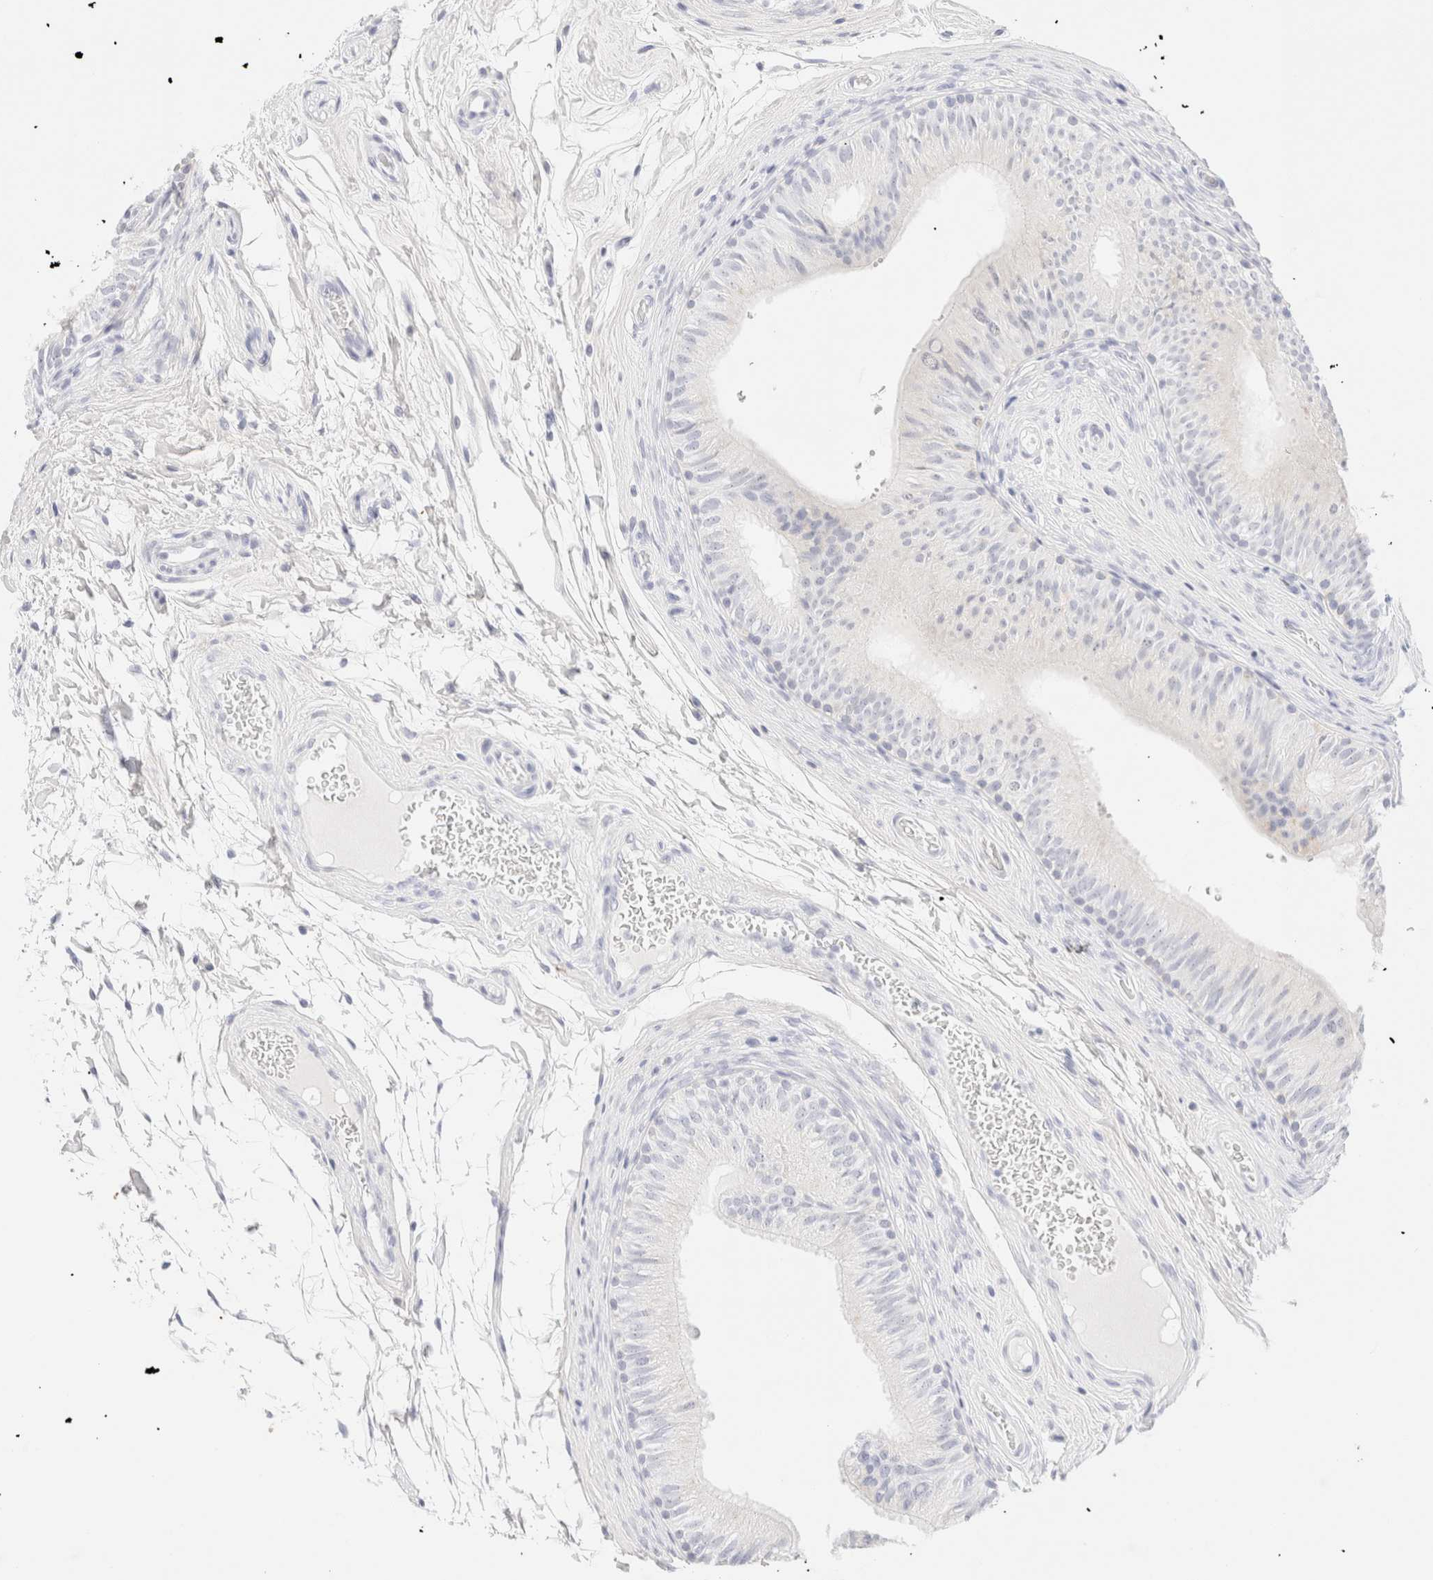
{"staining": {"intensity": "negative", "quantity": "none", "location": "none"}, "tissue": "epididymis", "cell_type": "Glandular cells", "image_type": "normal", "snomed": [{"axis": "morphology", "description": "Normal tissue, NOS"}, {"axis": "topography", "description": "Epididymis"}], "caption": "IHC micrograph of benign human epididymis stained for a protein (brown), which exhibits no positivity in glandular cells. Brightfield microscopy of immunohistochemistry stained with DAB (brown) and hematoxylin (blue), captured at high magnification.", "gene": "KRT15", "patient": {"sex": "male", "age": 36}}